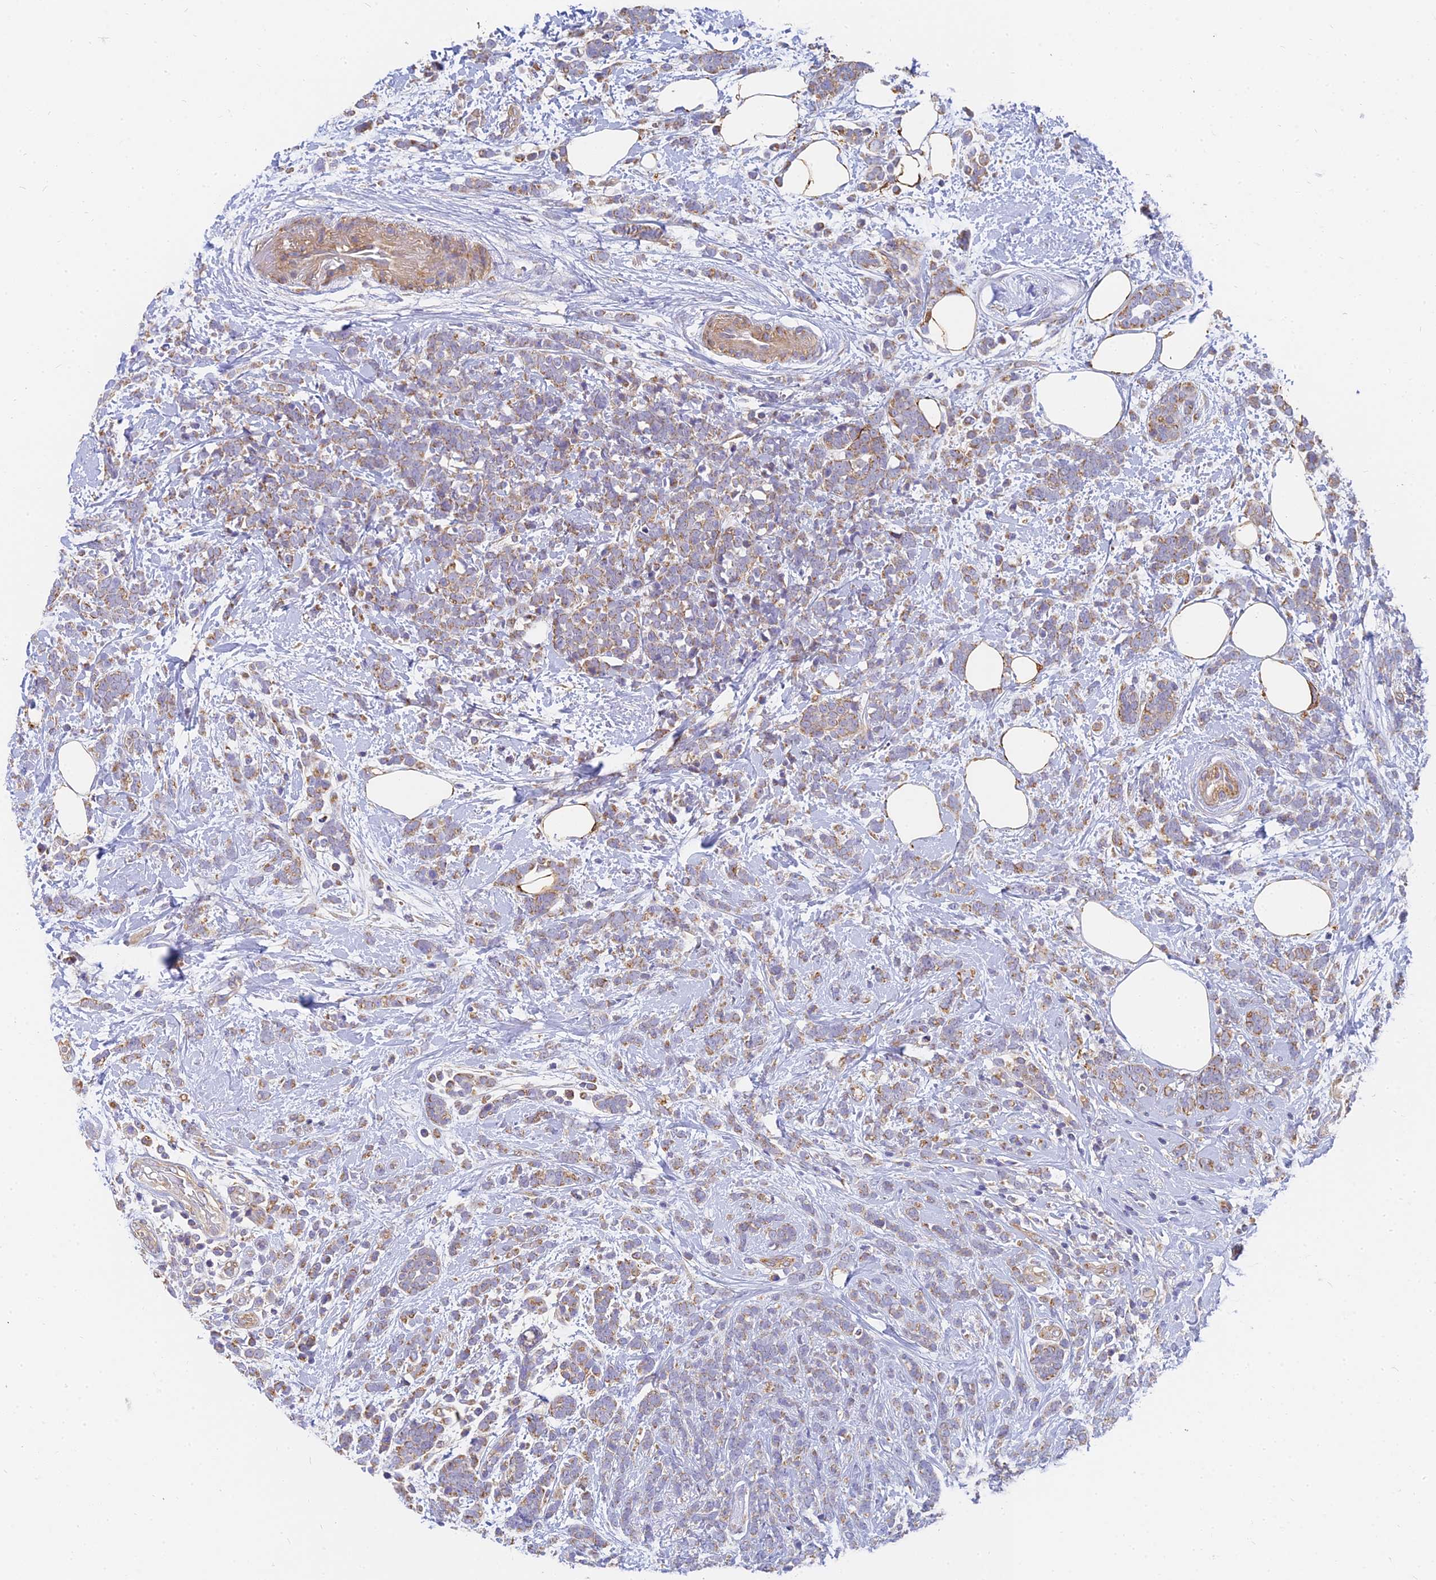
{"staining": {"intensity": "weak", "quantity": ">75%", "location": "cytoplasmic/membranous"}, "tissue": "breast cancer", "cell_type": "Tumor cells", "image_type": "cancer", "snomed": [{"axis": "morphology", "description": "Lobular carcinoma"}, {"axis": "topography", "description": "Breast"}], "caption": "Protein expression analysis of breast lobular carcinoma displays weak cytoplasmic/membranous staining in approximately >75% of tumor cells.", "gene": "MRPL15", "patient": {"sex": "female", "age": 58}}